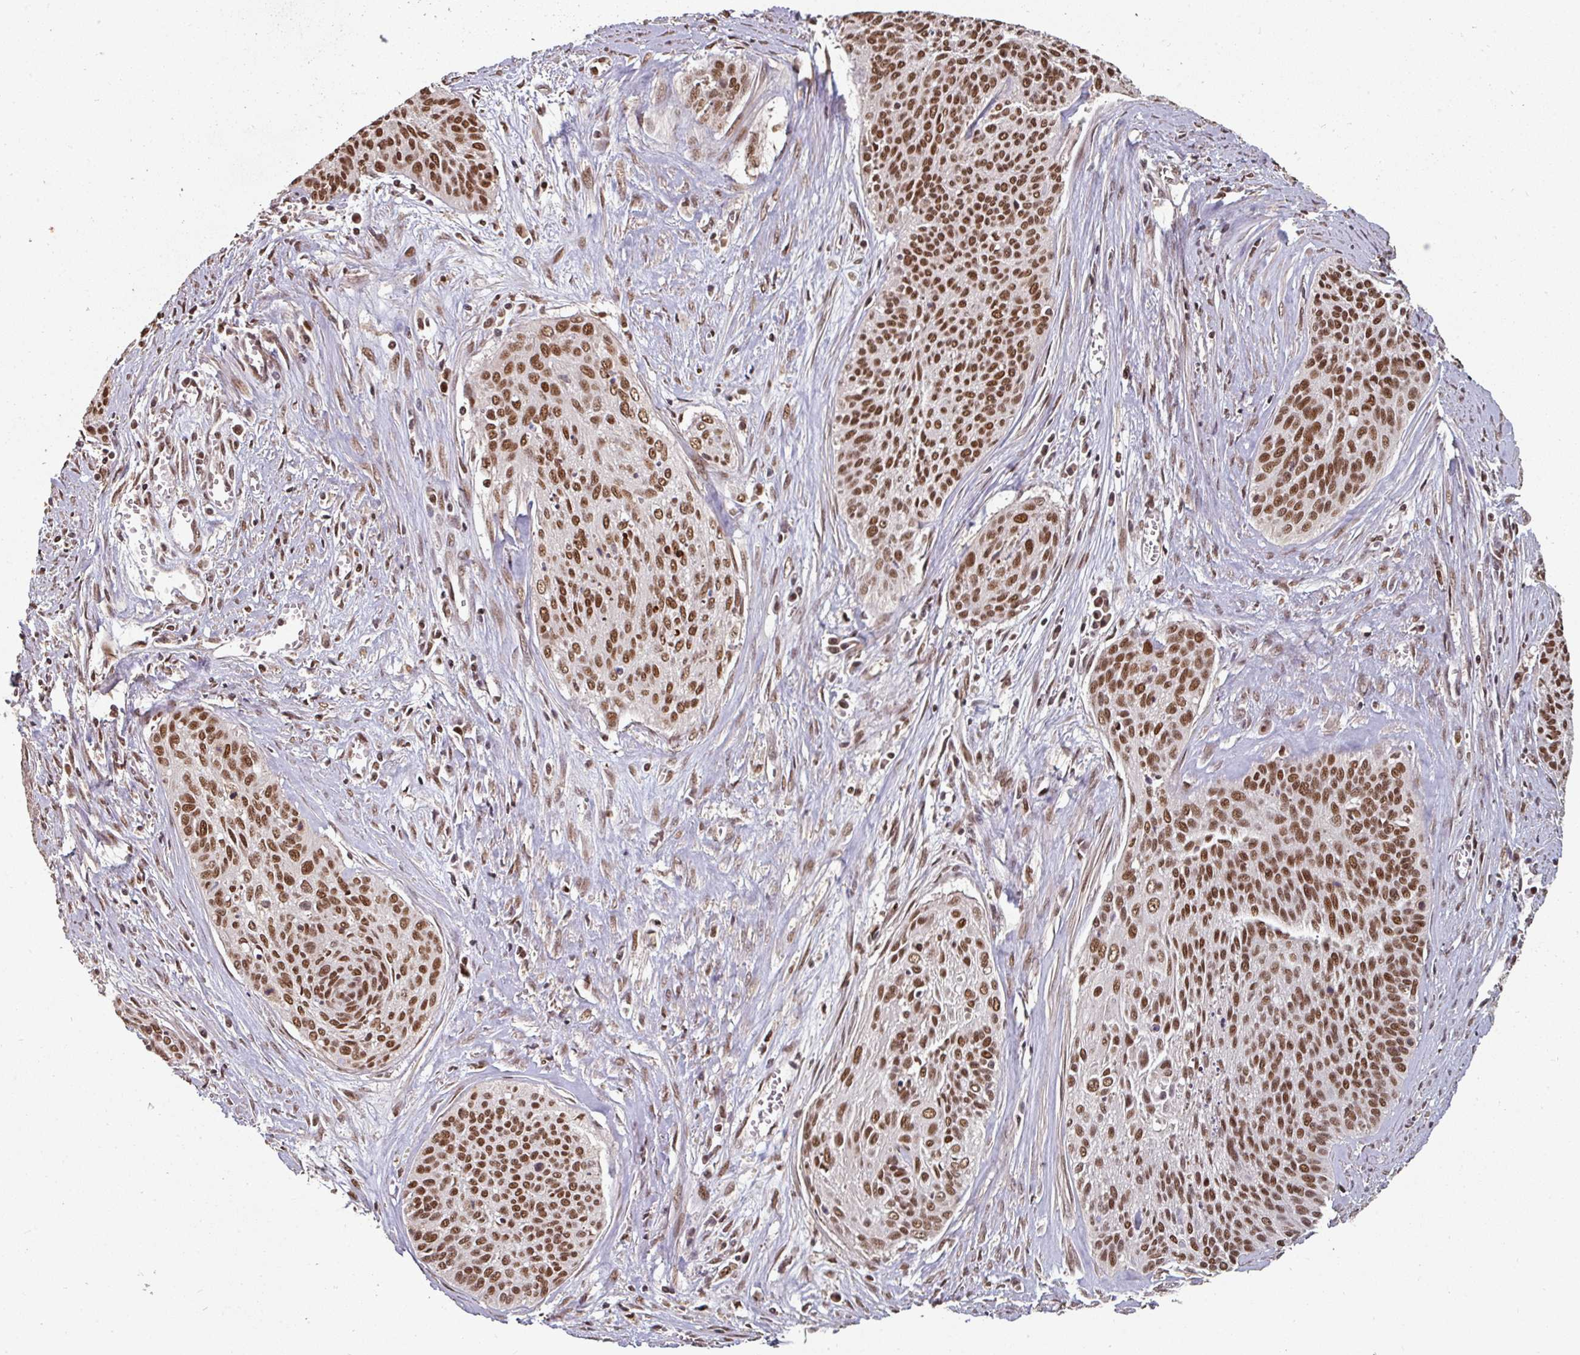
{"staining": {"intensity": "strong", "quantity": ">75%", "location": "nuclear"}, "tissue": "cervical cancer", "cell_type": "Tumor cells", "image_type": "cancer", "snomed": [{"axis": "morphology", "description": "Squamous cell carcinoma, NOS"}, {"axis": "topography", "description": "Cervix"}], "caption": "Immunohistochemical staining of cervical squamous cell carcinoma displays high levels of strong nuclear staining in about >75% of tumor cells.", "gene": "POLD1", "patient": {"sex": "female", "age": 55}}